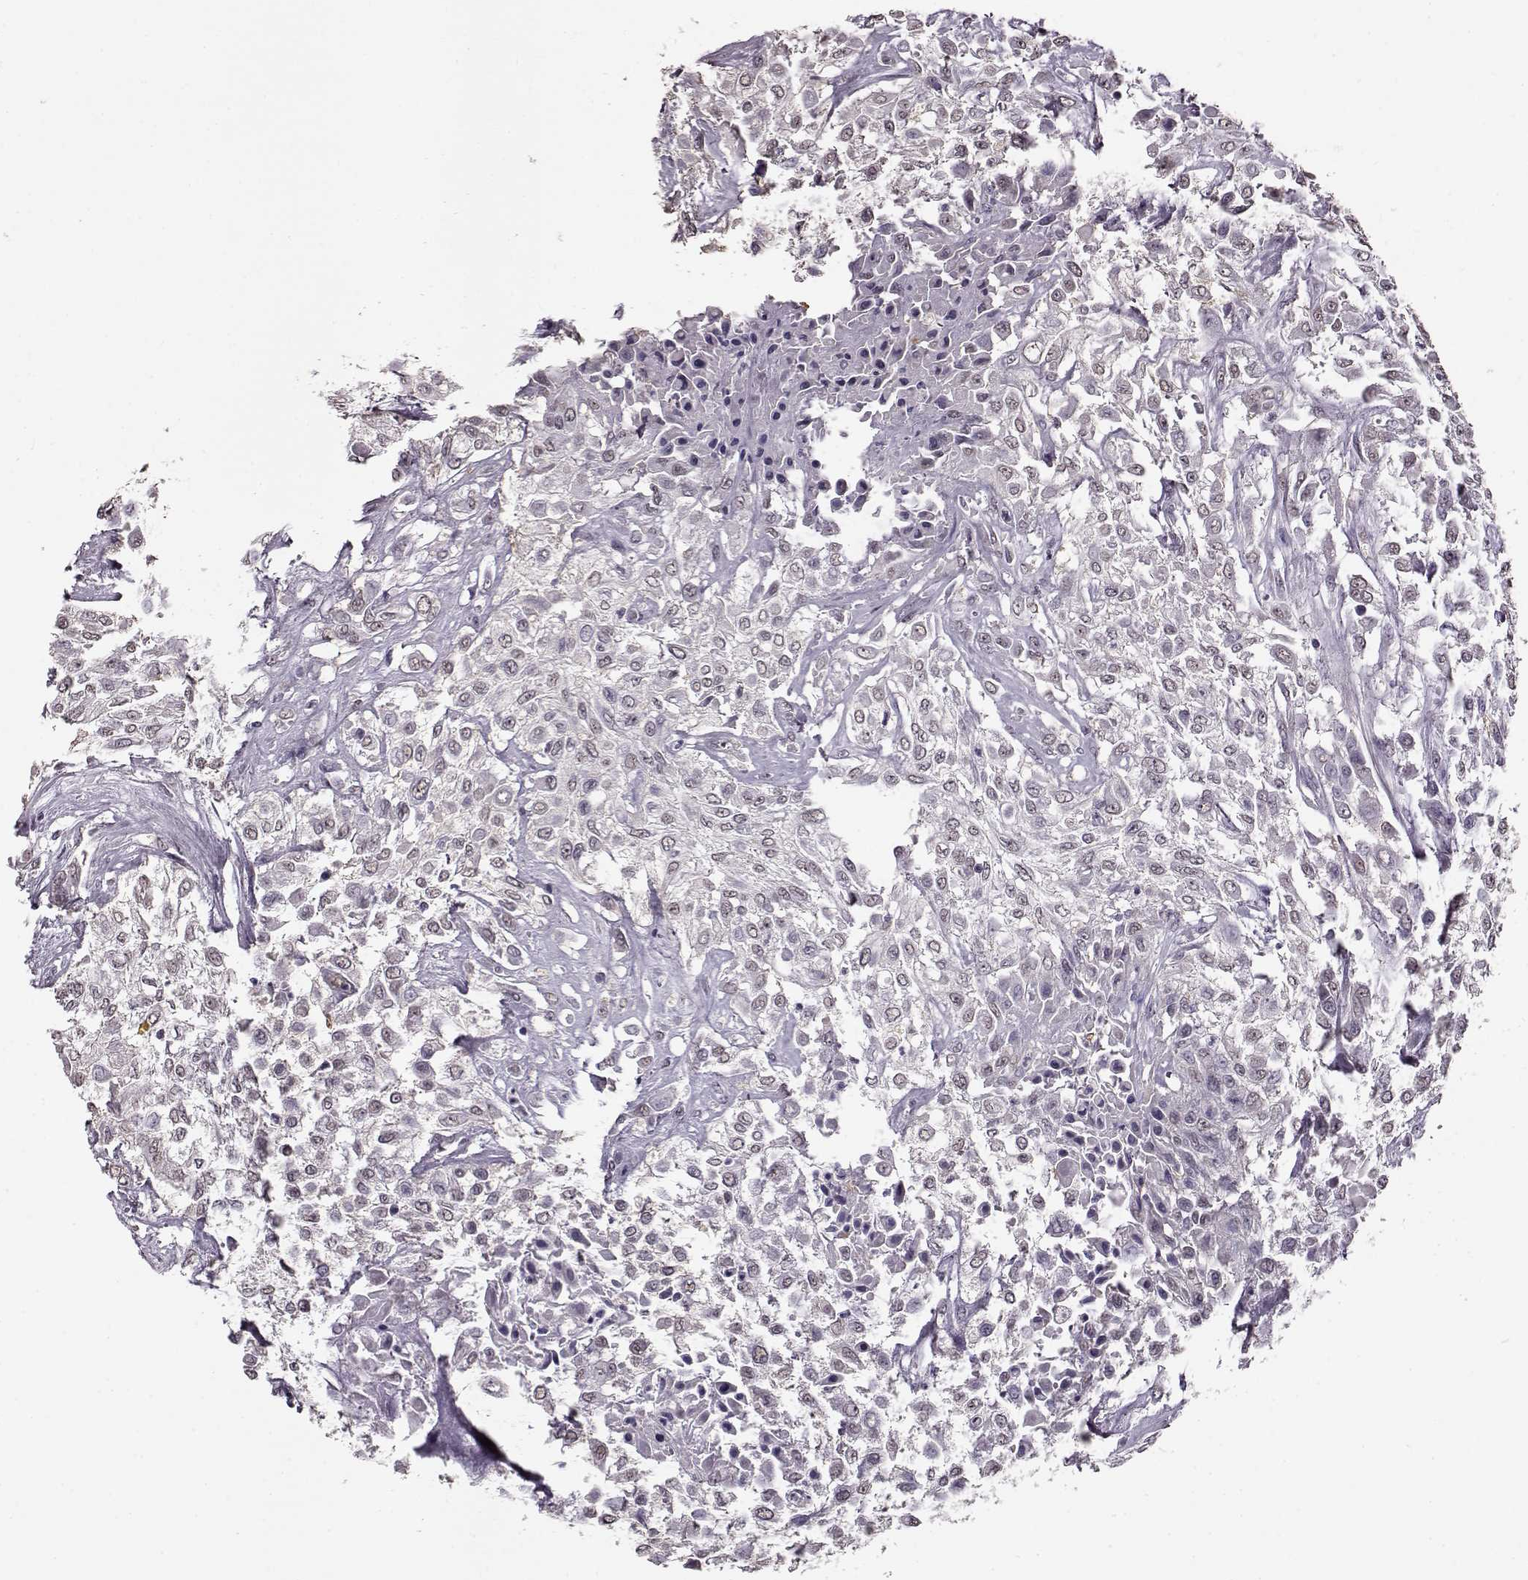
{"staining": {"intensity": "weak", "quantity": "25%-75%", "location": "nuclear"}, "tissue": "urothelial cancer", "cell_type": "Tumor cells", "image_type": "cancer", "snomed": [{"axis": "morphology", "description": "Urothelial carcinoma, High grade"}, {"axis": "topography", "description": "Urinary bladder"}], "caption": "Protein expression analysis of human high-grade urothelial carcinoma reveals weak nuclear expression in approximately 25%-75% of tumor cells.", "gene": "RP1L1", "patient": {"sex": "male", "age": 57}}